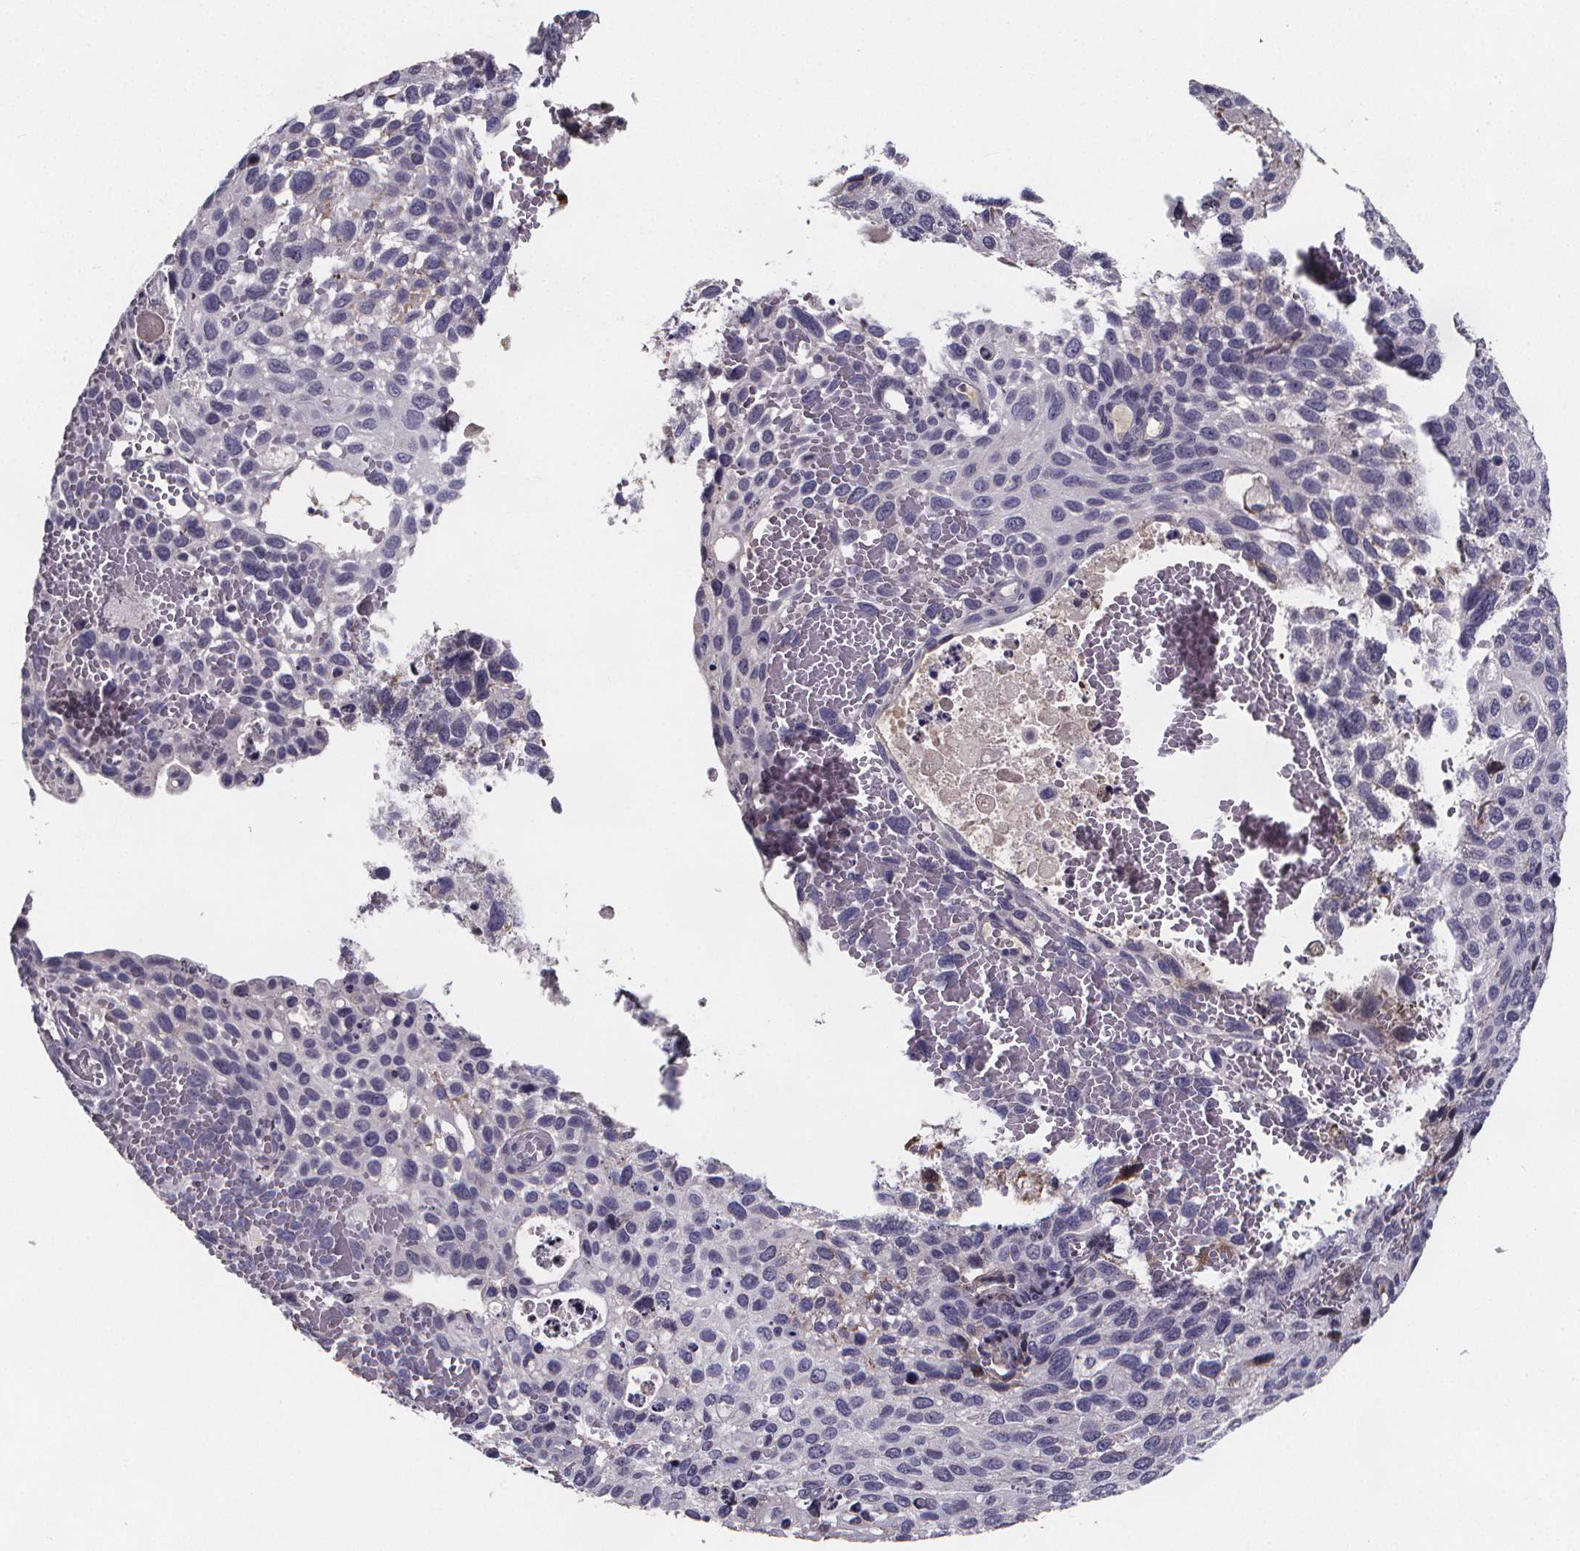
{"staining": {"intensity": "negative", "quantity": "none", "location": "none"}, "tissue": "cervical cancer", "cell_type": "Tumor cells", "image_type": "cancer", "snomed": [{"axis": "morphology", "description": "Squamous cell carcinoma, NOS"}, {"axis": "topography", "description": "Cervix"}], "caption": "Cervical cancer (squamous cell carcinoma) stained for a protein using immunohistochemistry exhibits no staining tumor cells.", "gene": "AGT", "patient": {"sex": "female", "age": 70}}